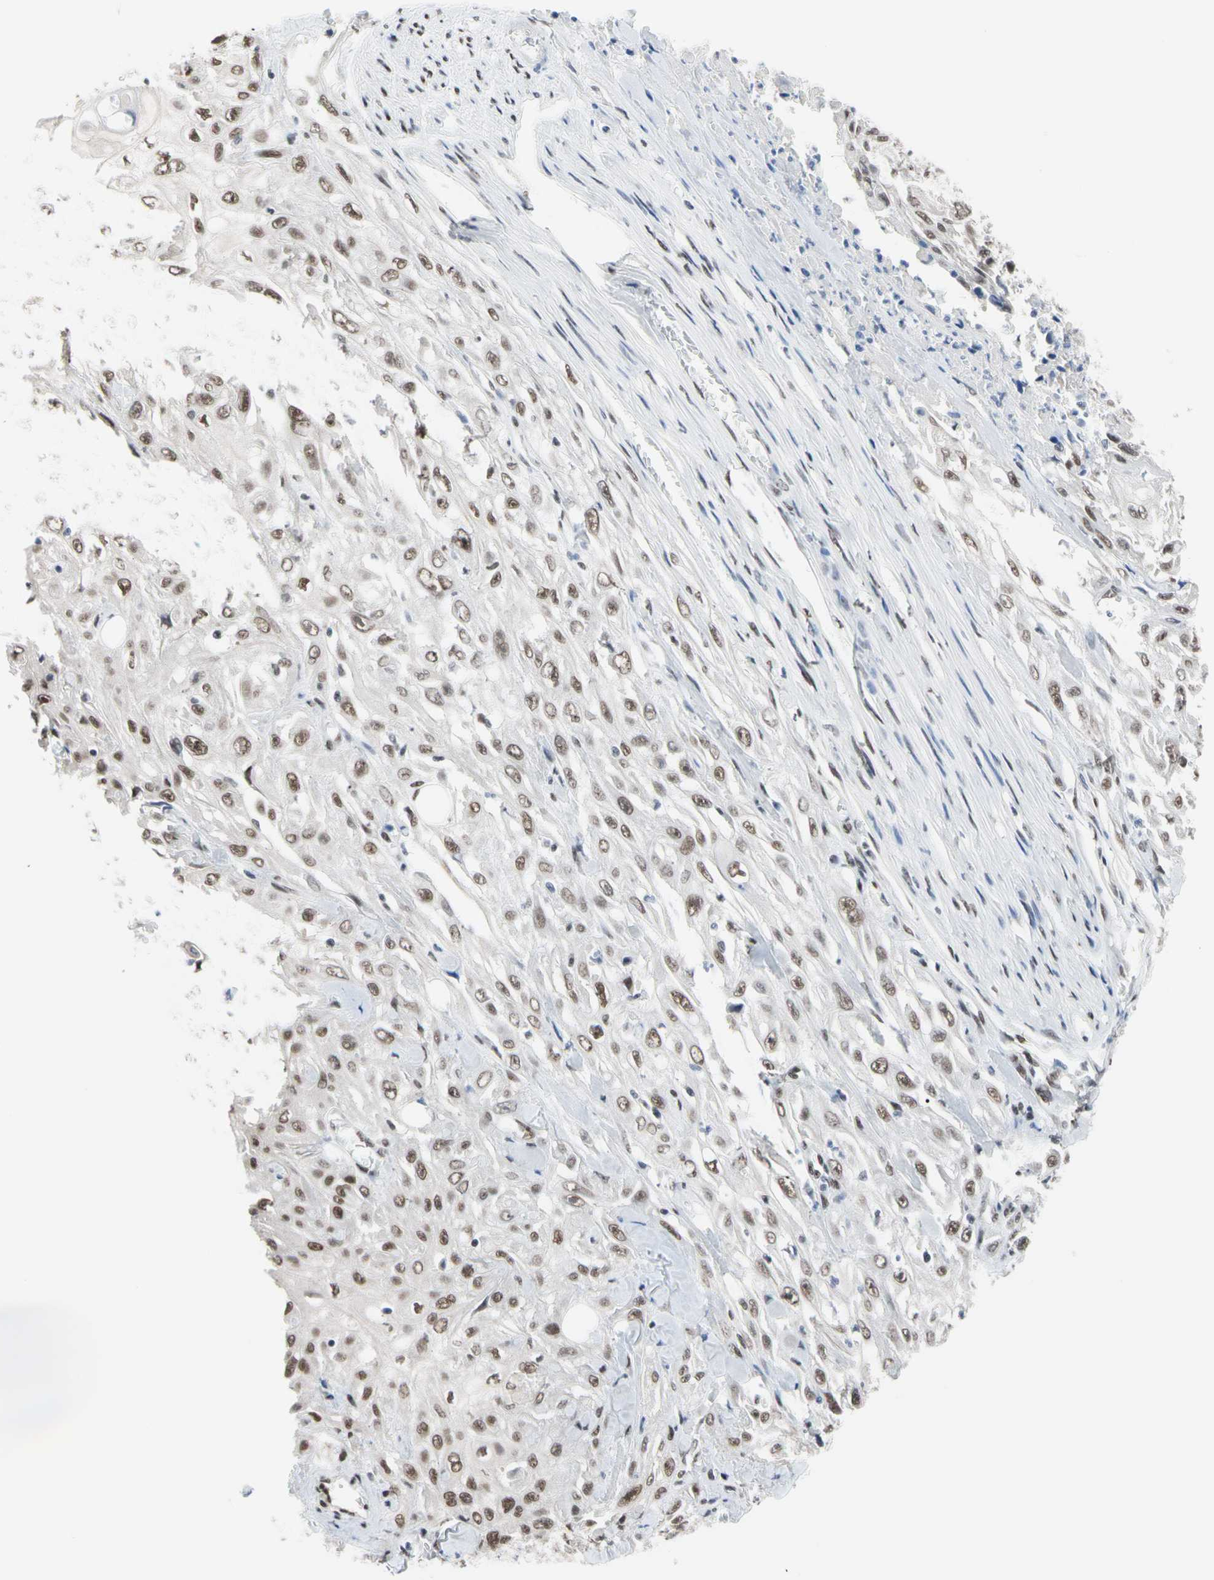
{"staining": {"intensity": "moderate", "quantity": ">75%", "location": "nuclear"}, "tissue": "skin cancer", "cell_type": "Tumor cells", "image_type": "cancer", "snomed": [{"axis": "morphology", "description": "Squamous cell carcinoma, NOS"}, {"axis": "morphology", "description": "Squamous cell carcinoma, metastatic, NOS"}, {"axis": "topography", "description": "Skin"}, {"axis": "topography", "description": "Lymph node"}], "caption": "Human skin cancer (metastatic squamous cell carcinoma) stained with a brown dye displays moderate nuclear positive staining in approximately >75% of tumor cells.", "gene": "FAM98B", "patient": {"sex": "male", "age": 75}}